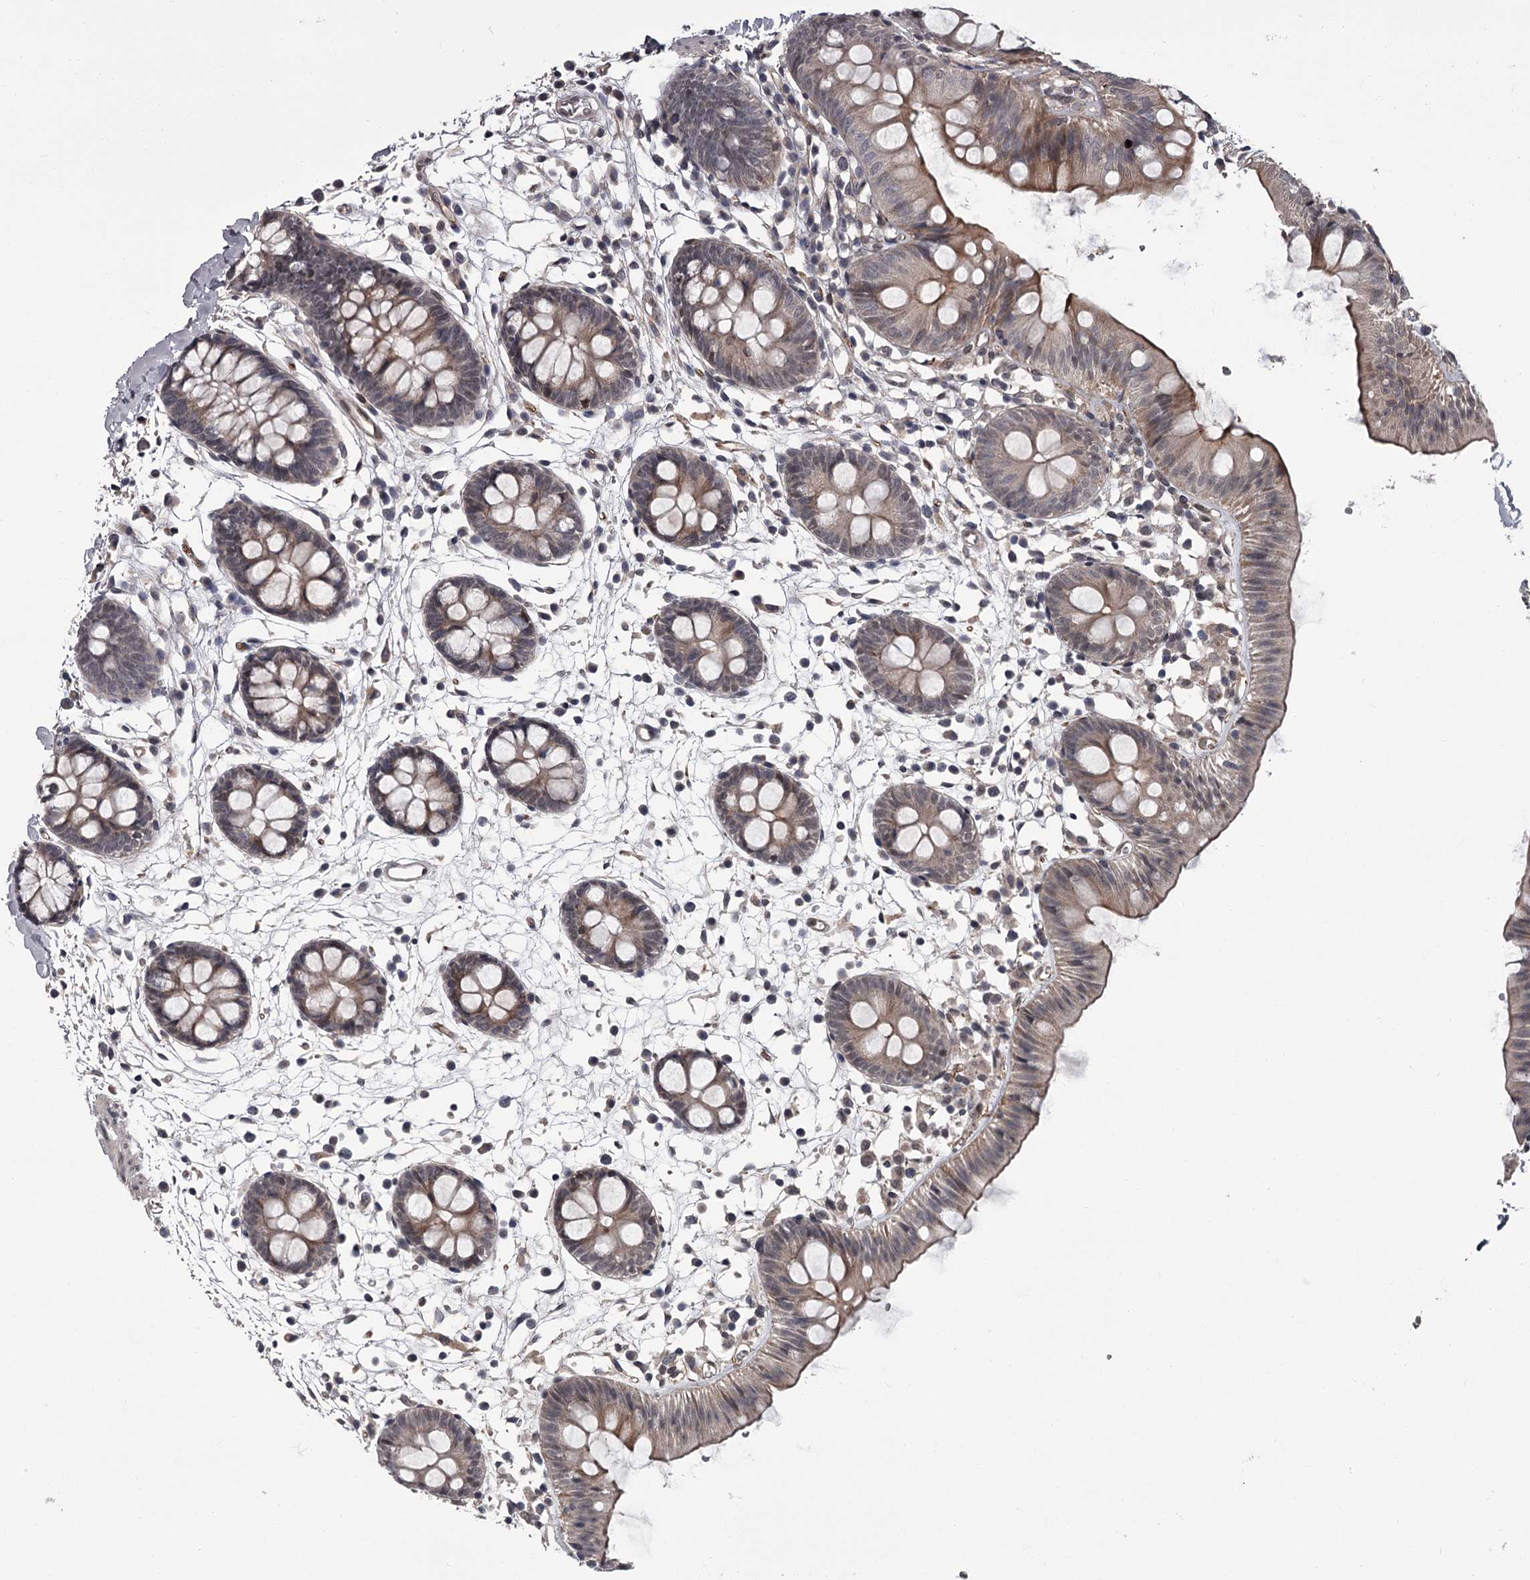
{"staining": {"intensity": "negative", "quantity": "none", "location": "none"}, "tissue": "colon", "cell_type": "Endothelial cells", "image_type": "normal", "snomed": [{"axis": "morphology", "description": "Normal tissue, NOS"}, {"axis": "topography", "description": "Colon"}], "caption": "Immunohistochemistry micrograph of normal colon stained for a protein (brown), which displays no staining in endothelial cells. (Immunohistochemistry, brightfield microscopy, high magnification).", "gene": "PRPF40B", "patient": {"sex": "male", "age": 56}}